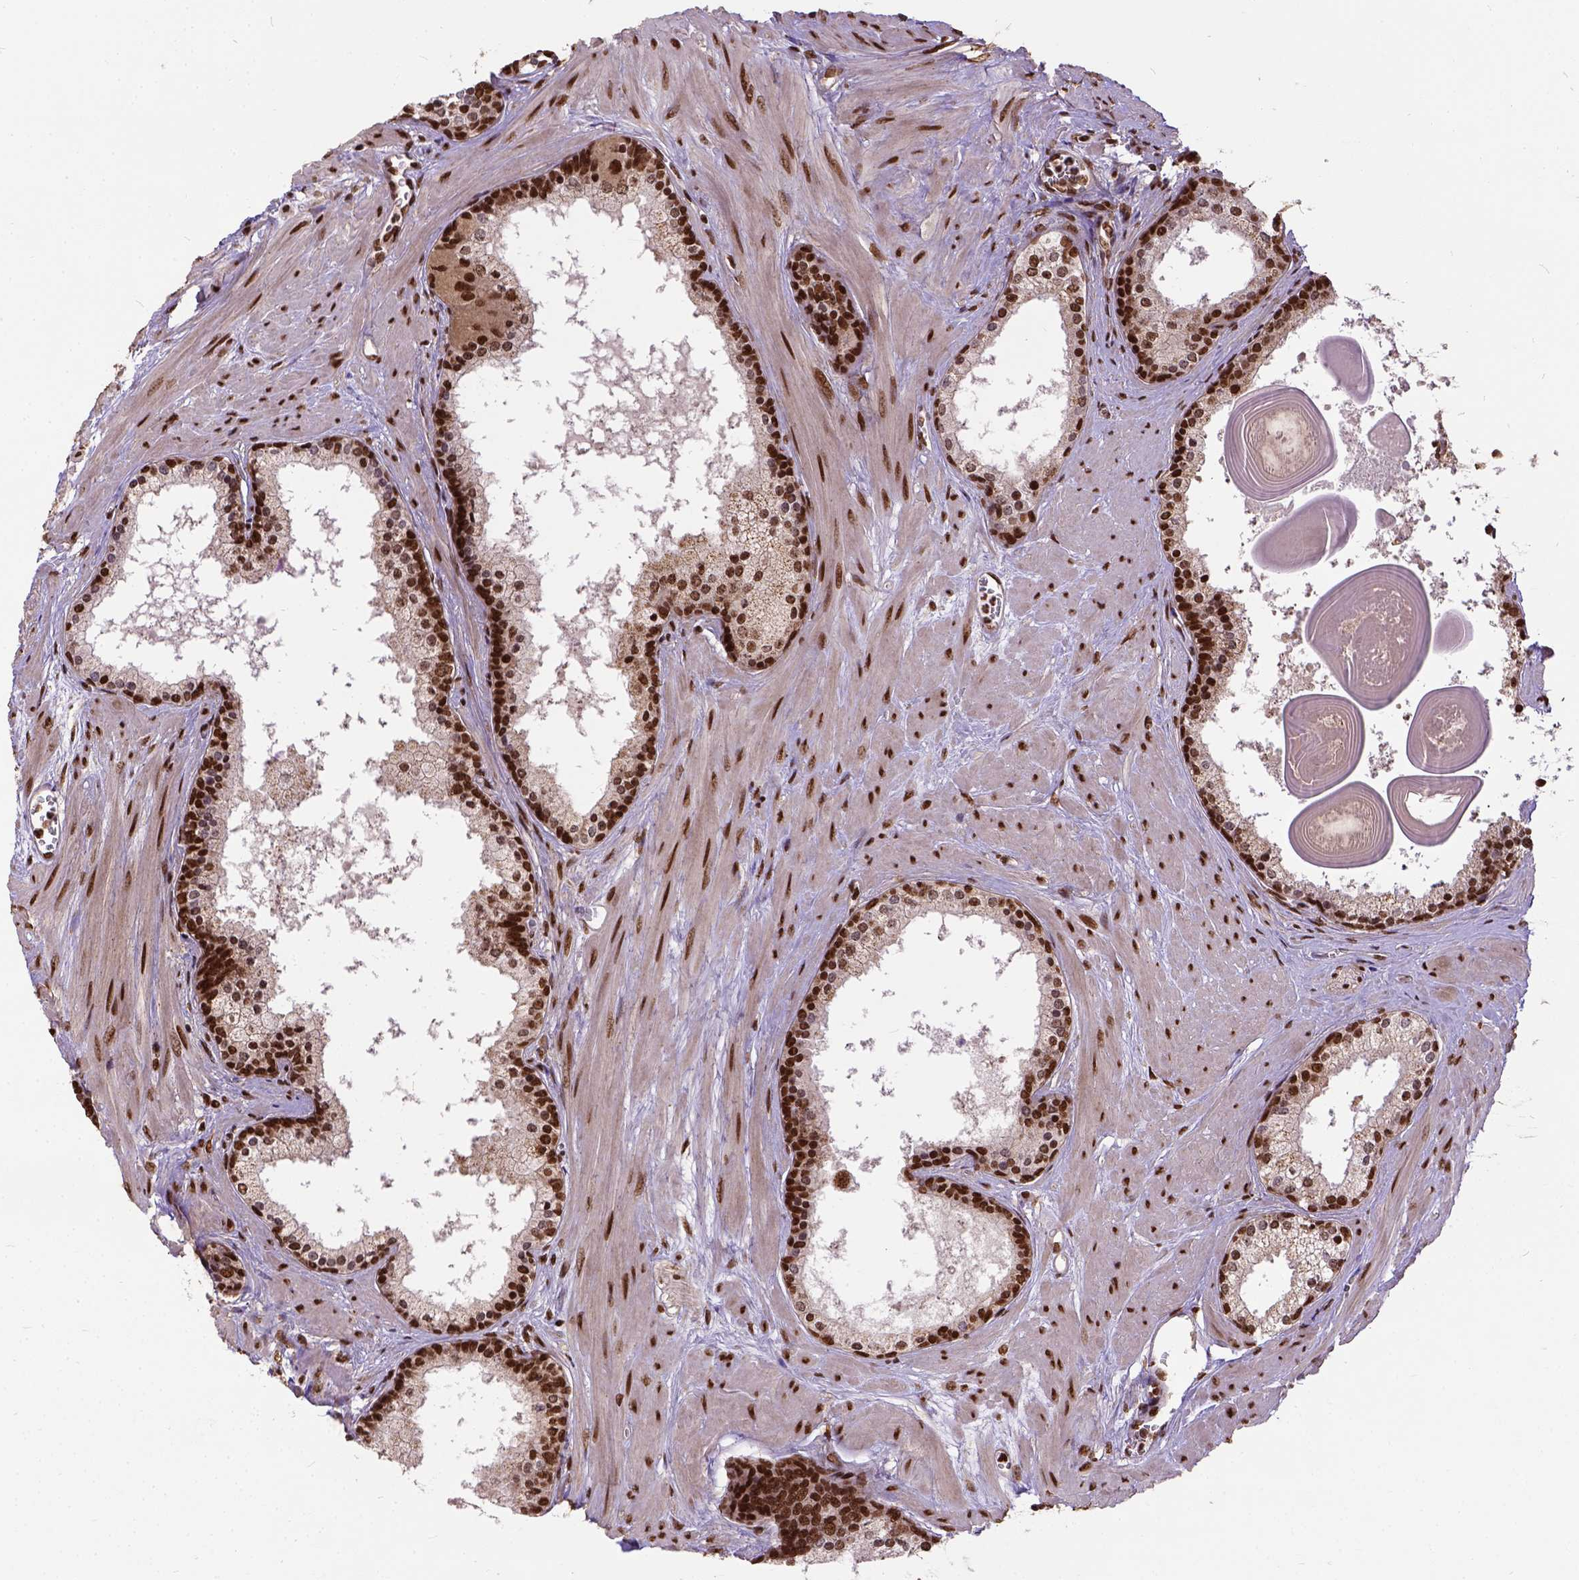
{"staining": {"intensity": "strong", "quantity": ">75%", "location": "nuclear"}, "tissue": "prostate", "cell_type": "Glandular cells", "image_type": "normal", "snomed": [{"axis": "morphology", "description": "Normal tissue, NOS"}, {"axis": "topography", "description": "Prostate"}], "caption": "DAB (3,3'-diaminobenzidine) immunohistochemical staining of normal human prostate reveals strong nuclear protein positivity in approximately >75% of glandular cells.", "gene": "NACC1", "patient": {"sex": "male", "age": 61}}